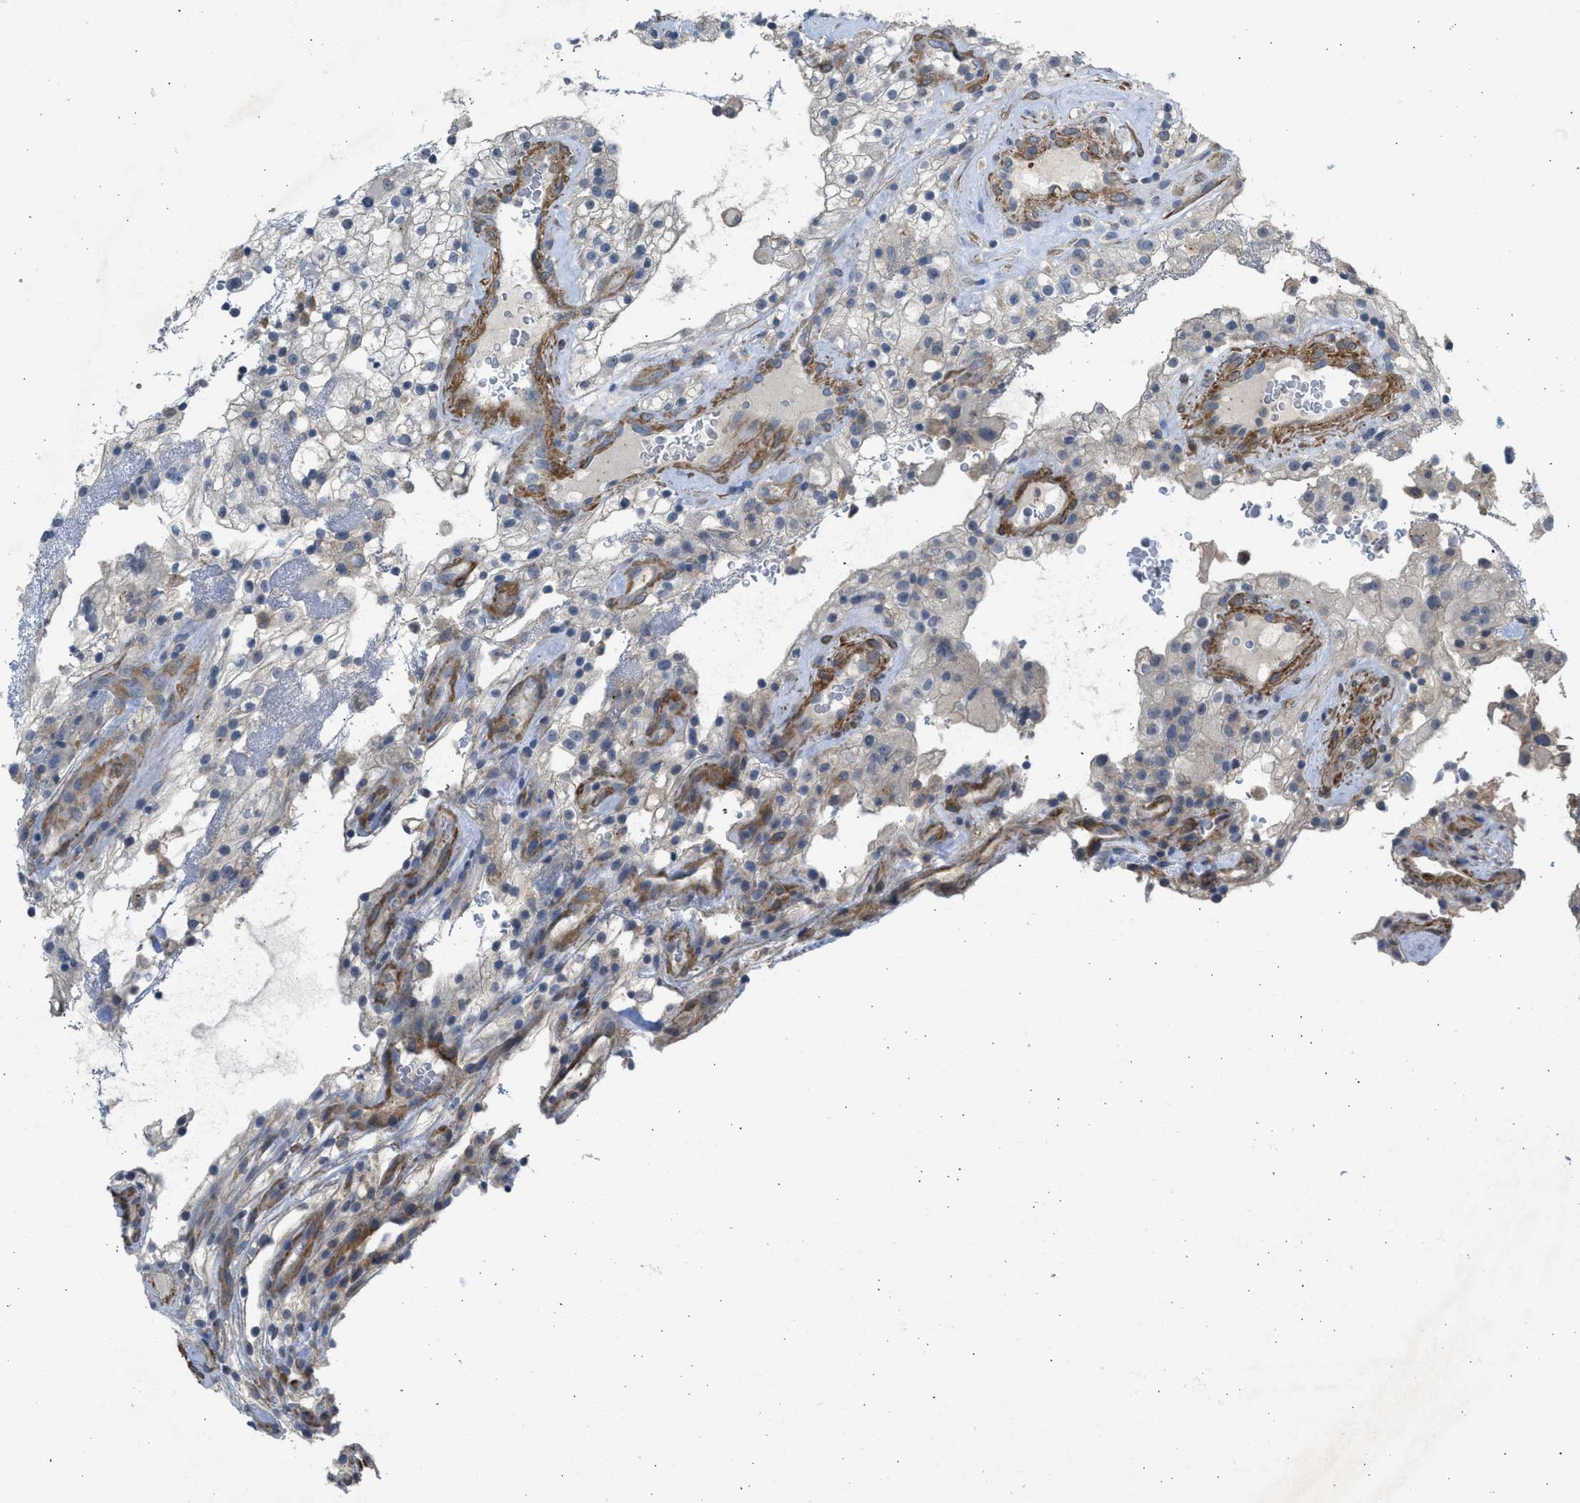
{"staining": {"intensity": "negative", "quantity": "none", "location": "none"}, "tissue": "renal cancer", "cell_type": "Tumor cells", "image_type": "cancer", "snomed": [{"axis": "morphology", "description": "Adenocarcinoma, NOS"}, {"axis": "topography", "description": "Kidney"}], "caption": "Immunohistochemistry micrograph of neoplastic tissue: adenocarcinoma (renal) stained with DAB (3,3'-diaminobenzidine) exhibits no significant protein staining in tumor cells.", "gene": "PCNX3", "patient": {"sex": "female", "age": 52}}